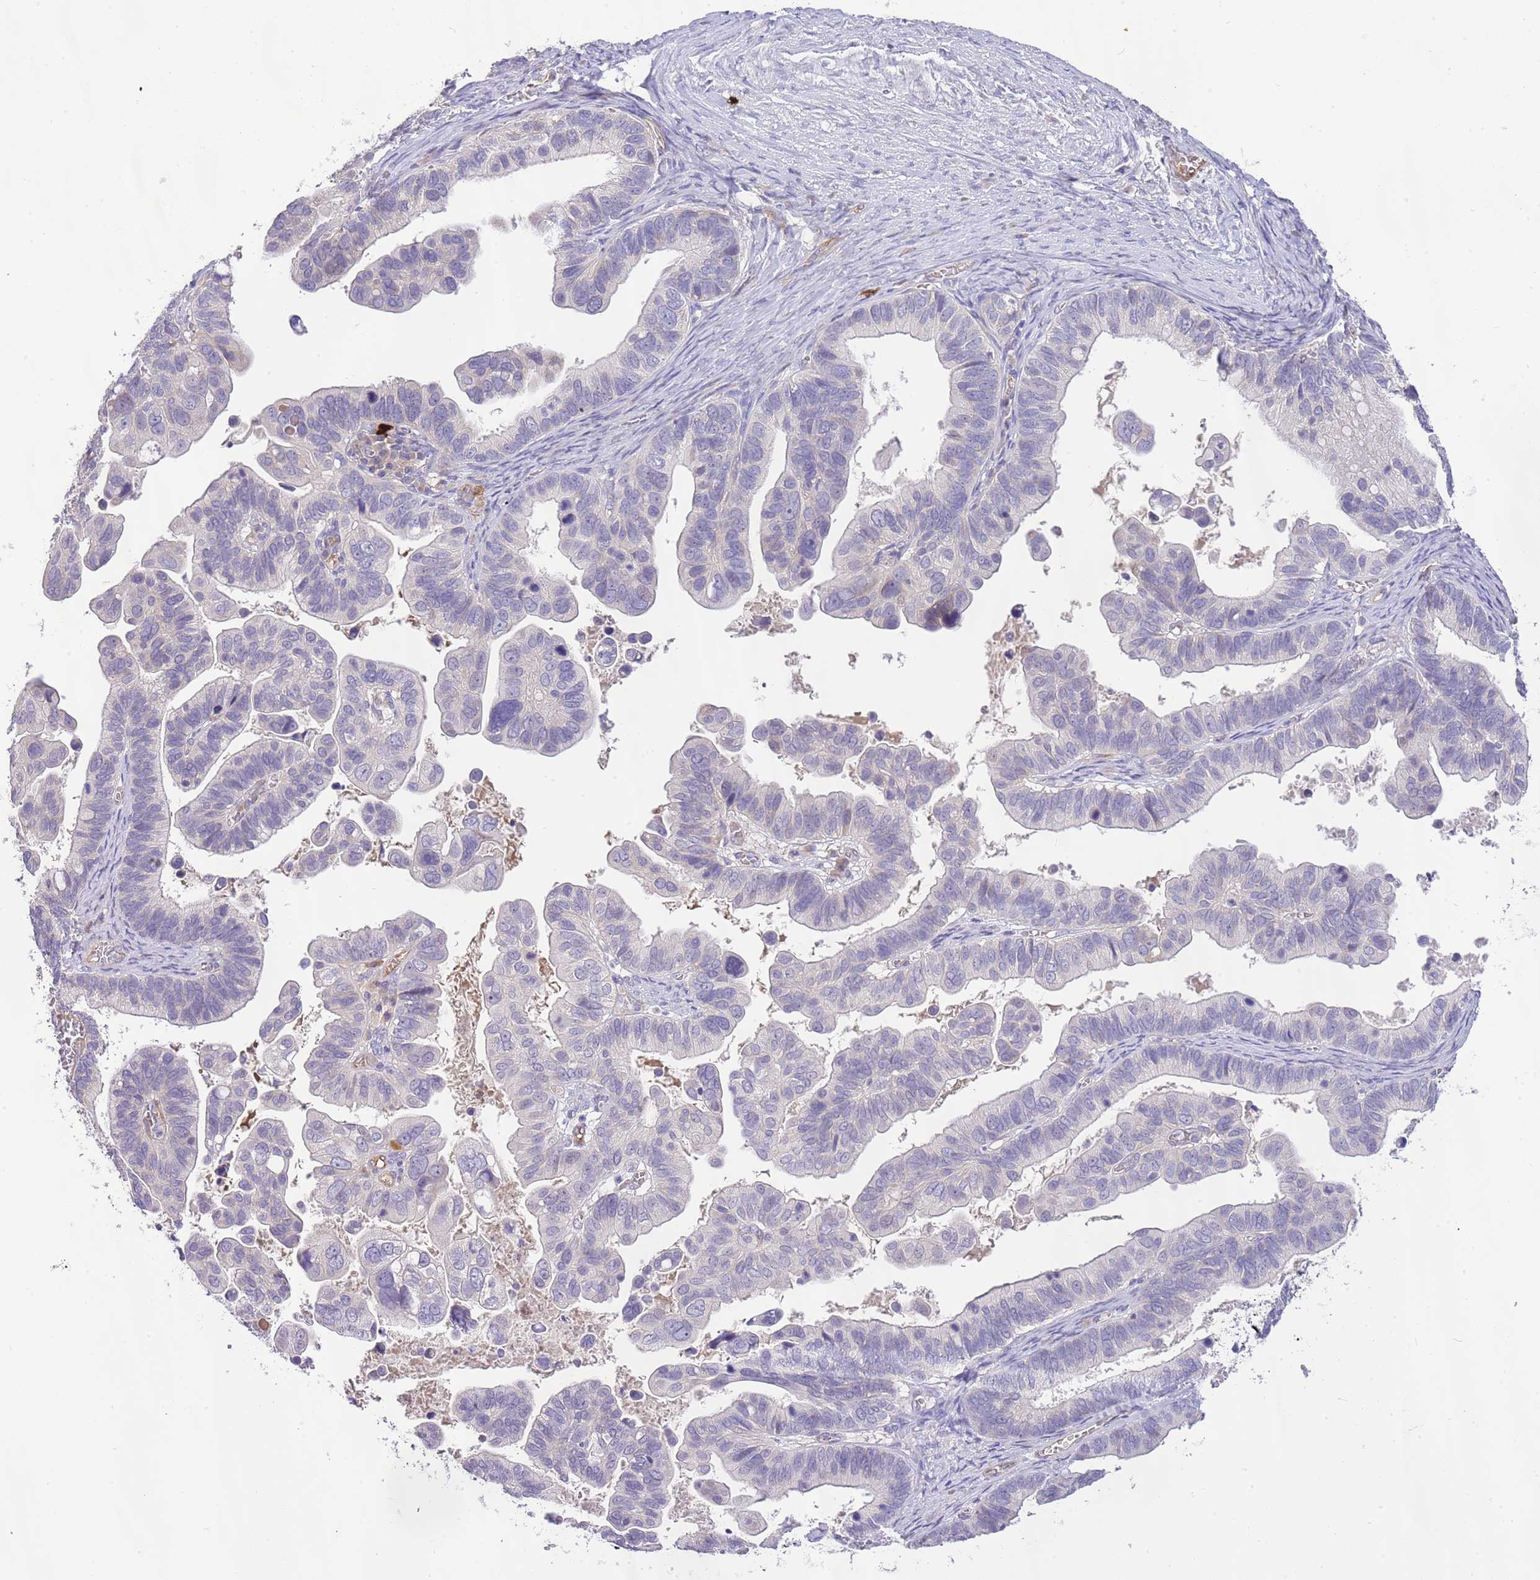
{"staining": {"intensity": "negative", "quantity": "none", "location": "none"}, "tissue": "ovarian cancer", "cell_type": "Tumor cells", "image_type": "cancer", "snomed": [{"axis": "morphology", "description": "Cystadenocarcinoma, serous, NOS"}, {"axis": "topography", "description": "Ovary"}], "caption": "The immunohistochemistry micrograph has no significant expression in tumor cells of ovarian cancer tissue.", "gene": "RFK", "patient": {"sex": "female", "age": 56}}